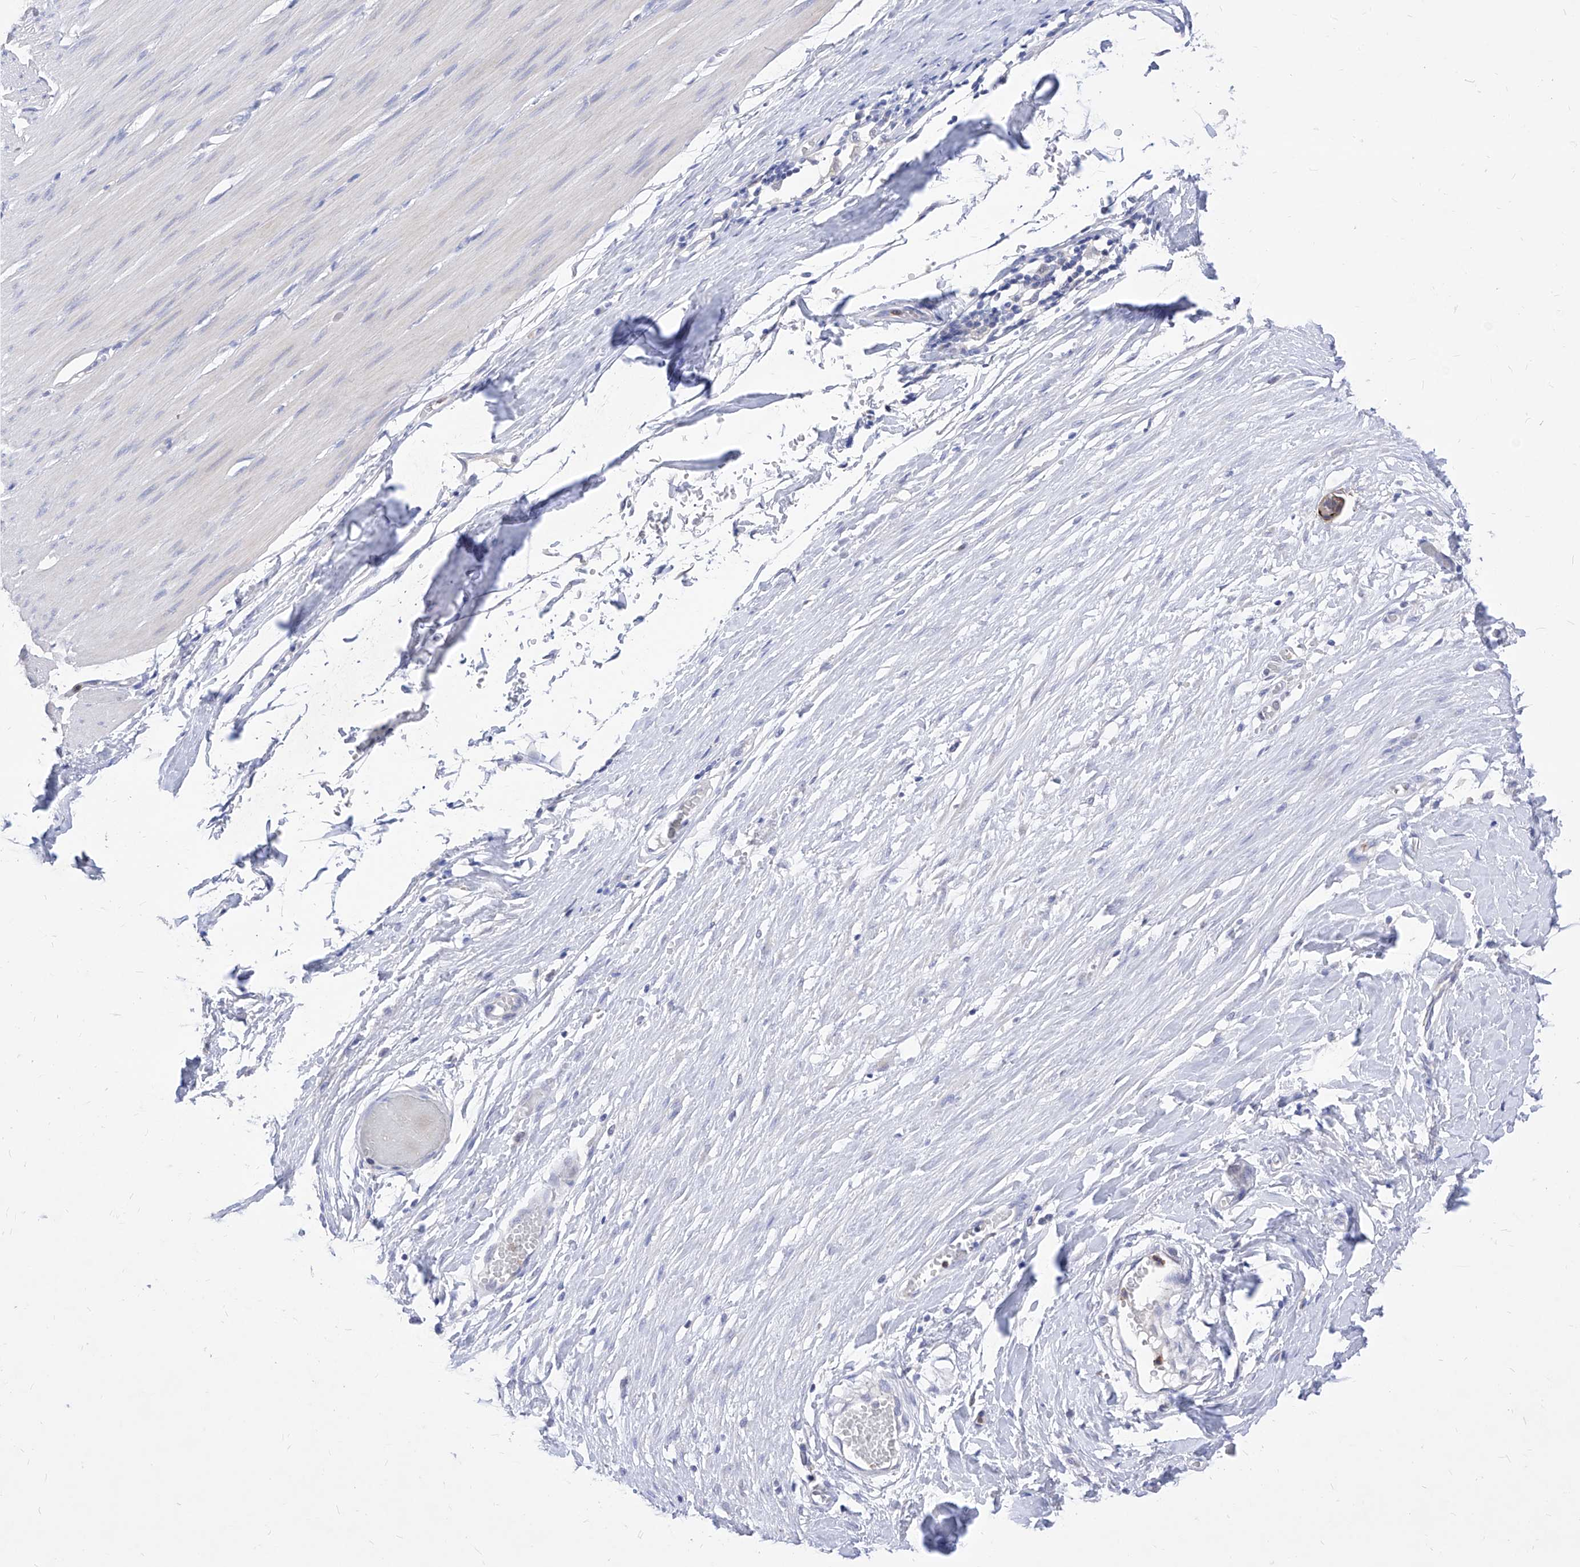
{"staining": {"intensity": "negative", "quantity": "none", "location": "none"}, "tissue": "smooth muscle", "cell_type": "Smooth muscle cells", "image_type": "normal", "snomed": [{"axis": "morphology", "description": "Normal tissue, NOS"}, {"axis": "morphology", "description": "Adenocarcinoma, NOS"}, {"axis": "topography", "description": "Colon"}, {"axis": "topography", "description": "Peripheral nerve tissue"}], "caption": "Immunohistochemical staining of unremarkable smooth muscle shows no significant staining in smooth muscle cells.", "gene": "VAX1", "patient": {"sex": "male", "age": 14}}